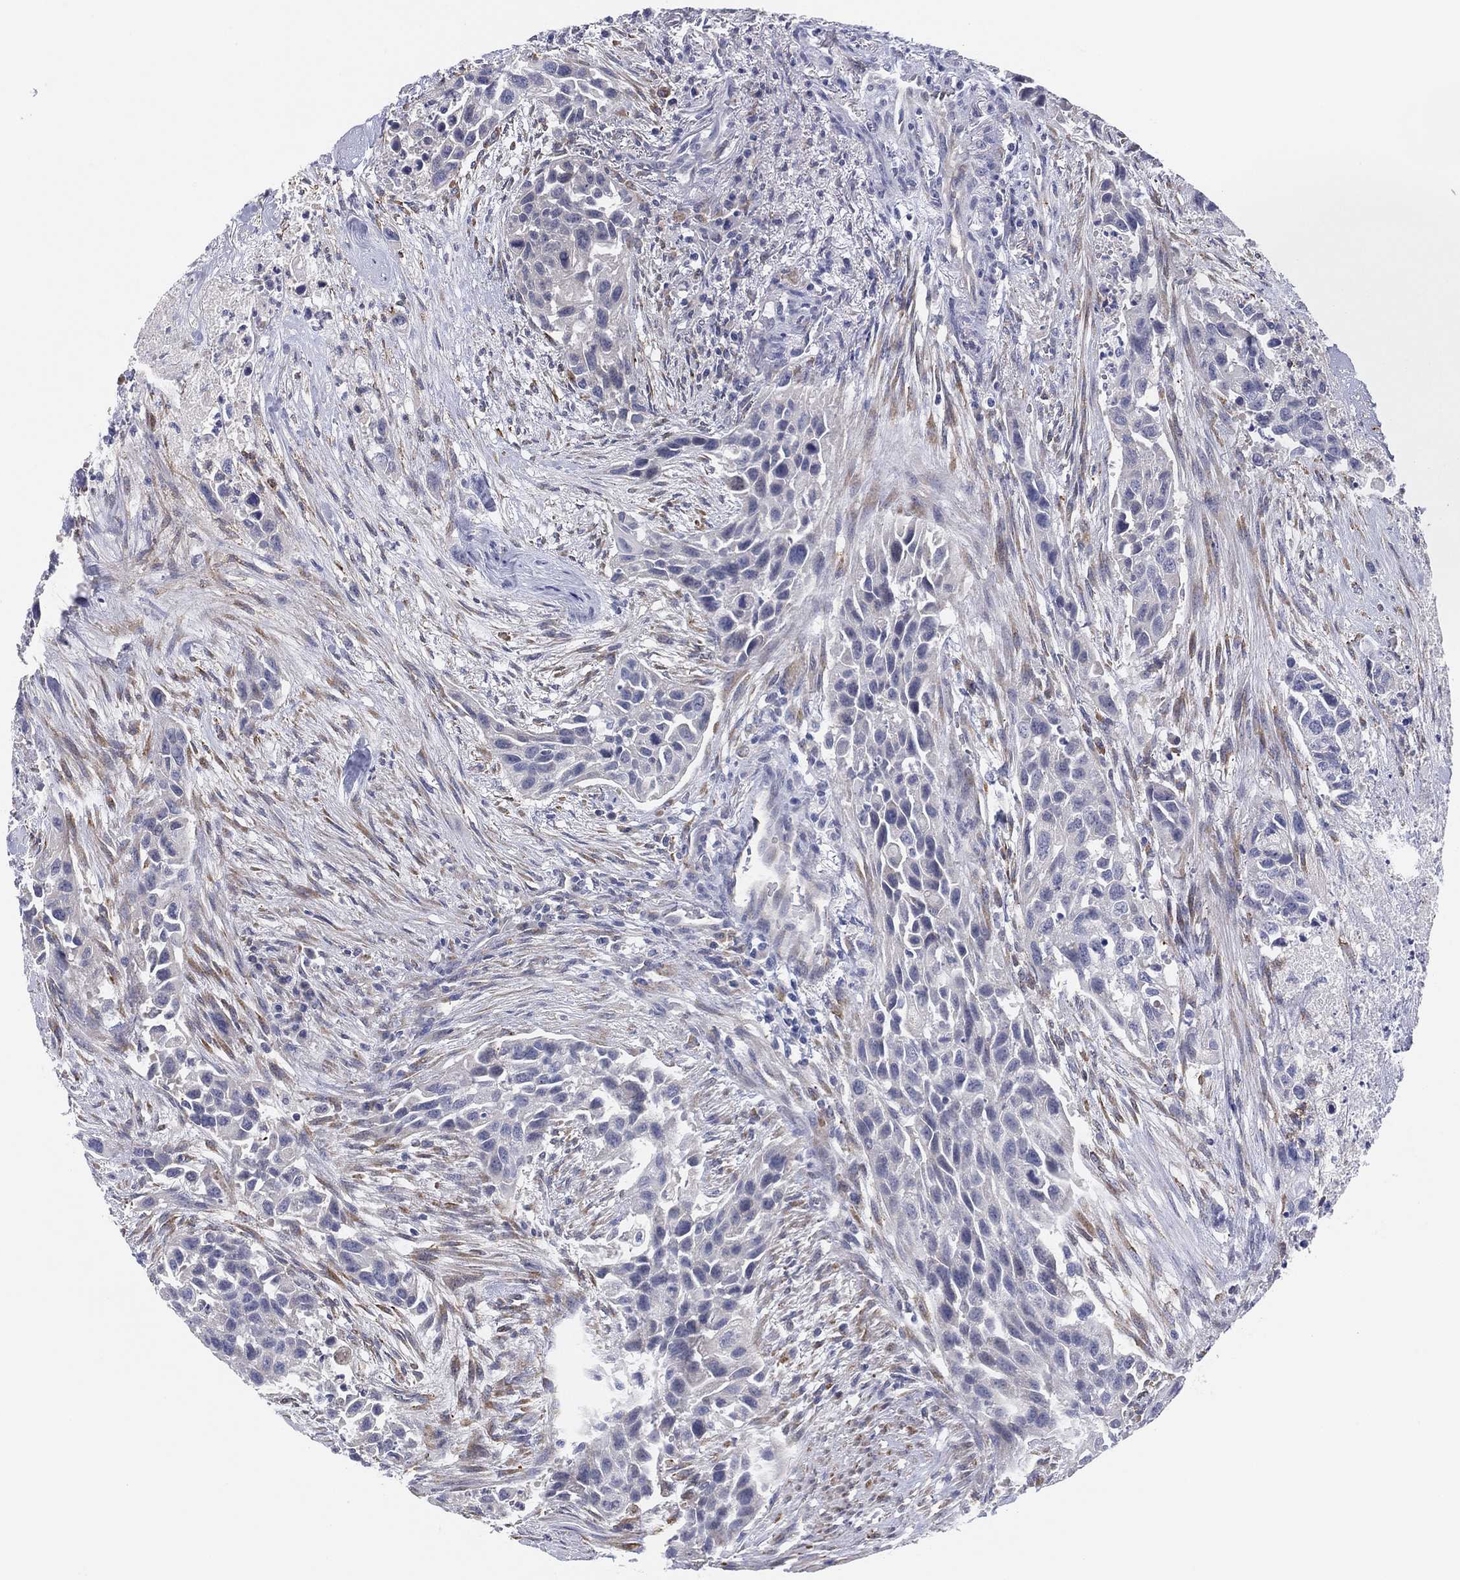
{"staining": {"intensity": "negative", "quantity": "none", "location": "none"}, "tissue": "urothelial cancer", "cell_type": "Tumor cells", "image_type": "cancer", "snomed": [{"axis": "morphology", "description": "Urothelial carcinoma, High grade"}, {"axis": "topography", "description": "Urinary bladder"}], "caption": "Tumor cells are negative for protein expression in human urothelial cancer.", "gene": "MLF1", "patient": {"sex": "female", "age": 73}}